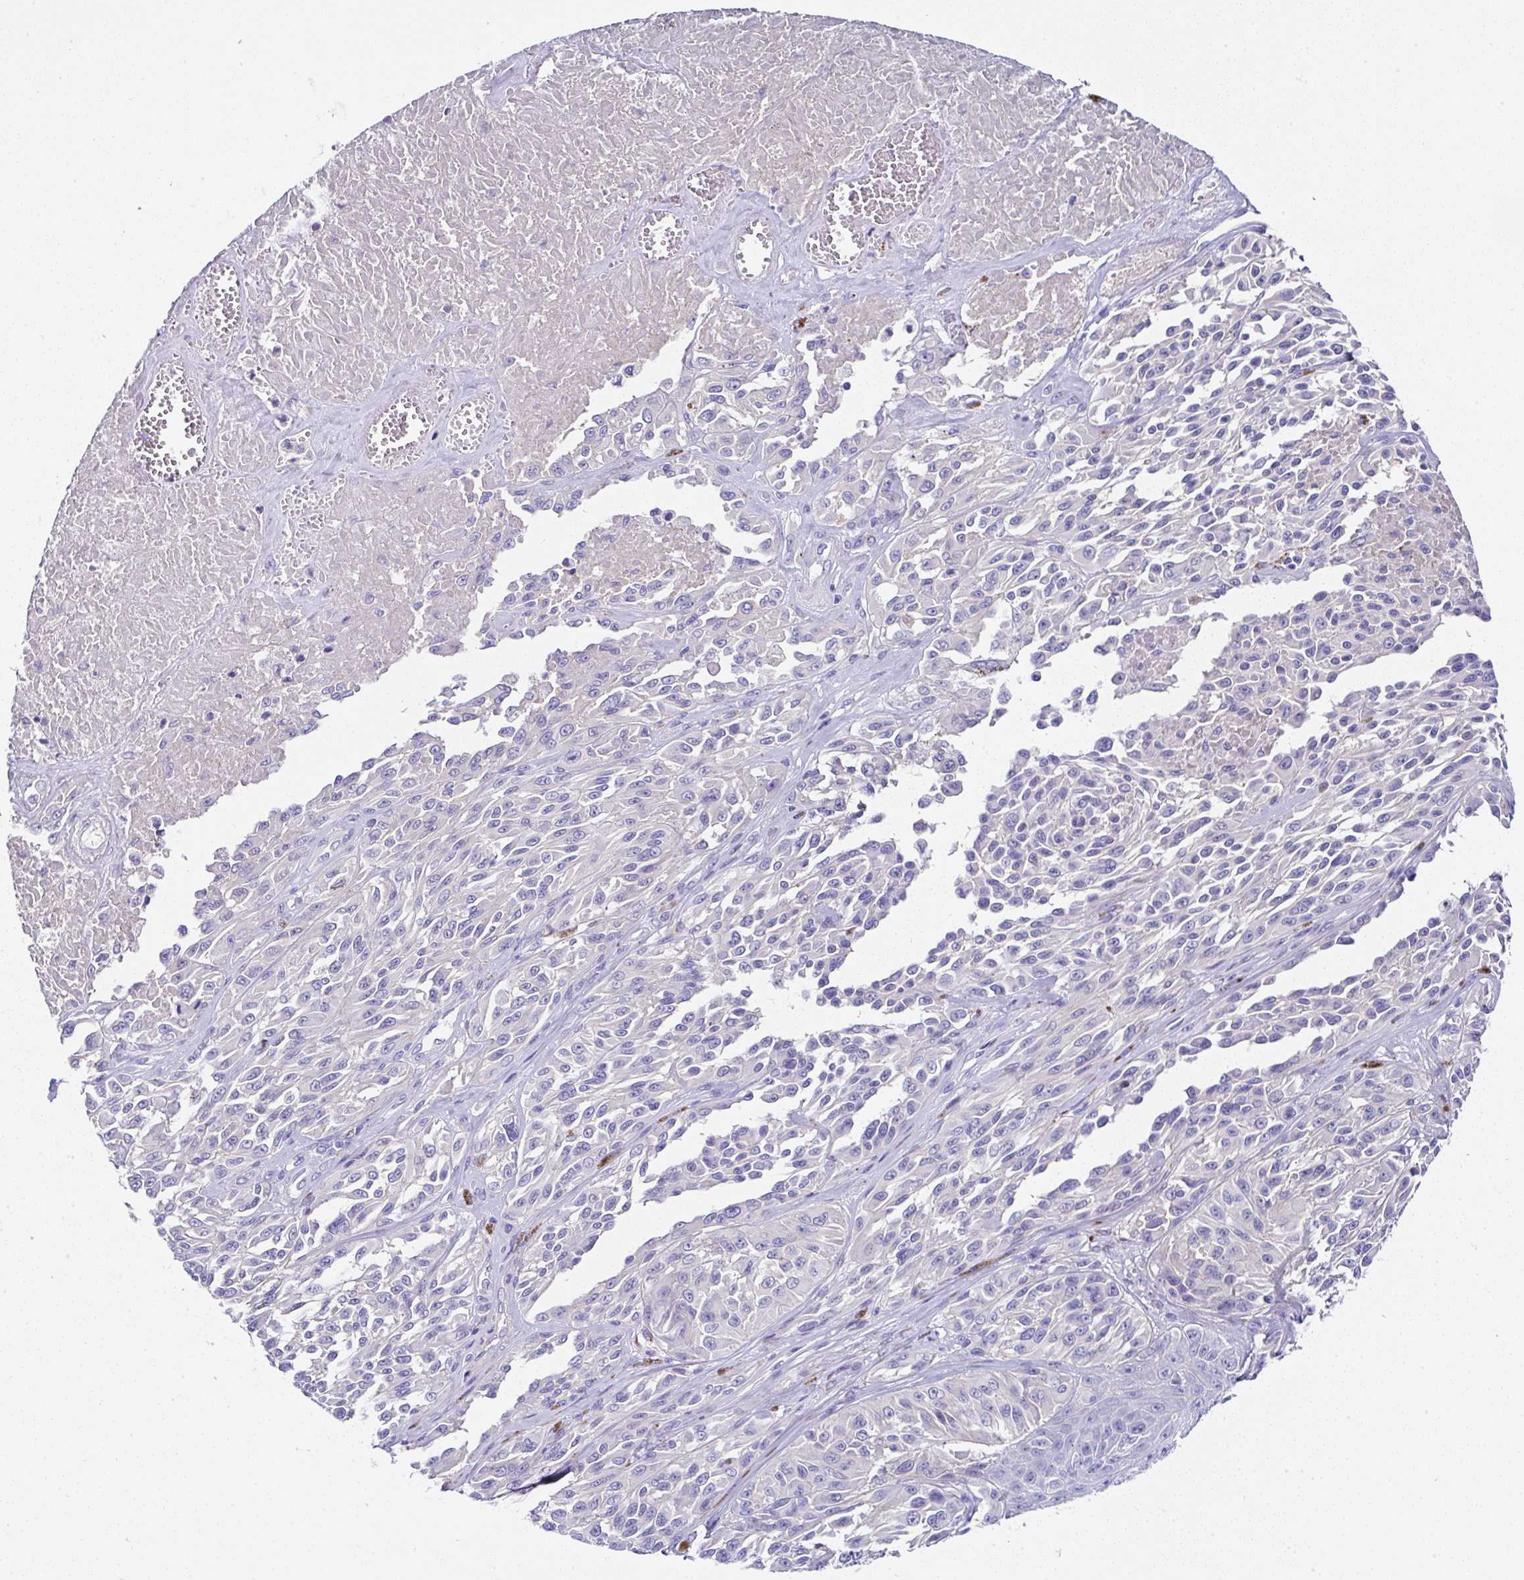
{"staining": {"intensity": "negative", "quantity": "none", "location": "none"}, "tissue": "melanoma", "cell_type": "Tumor cells", "image_type": "cancer", "snomed": [{"axis": "morphology", "description": "Malignant melanoma, NOS"}, {"axis": "topography", "description": "Skin"}], "caption": "Human malignant melanoma stained for a protein using immunohistochemistry demonstrates no positivity in tumor cells.", "gene": "PPFIA4", "patient": {"sex": "male", "age": 94}}